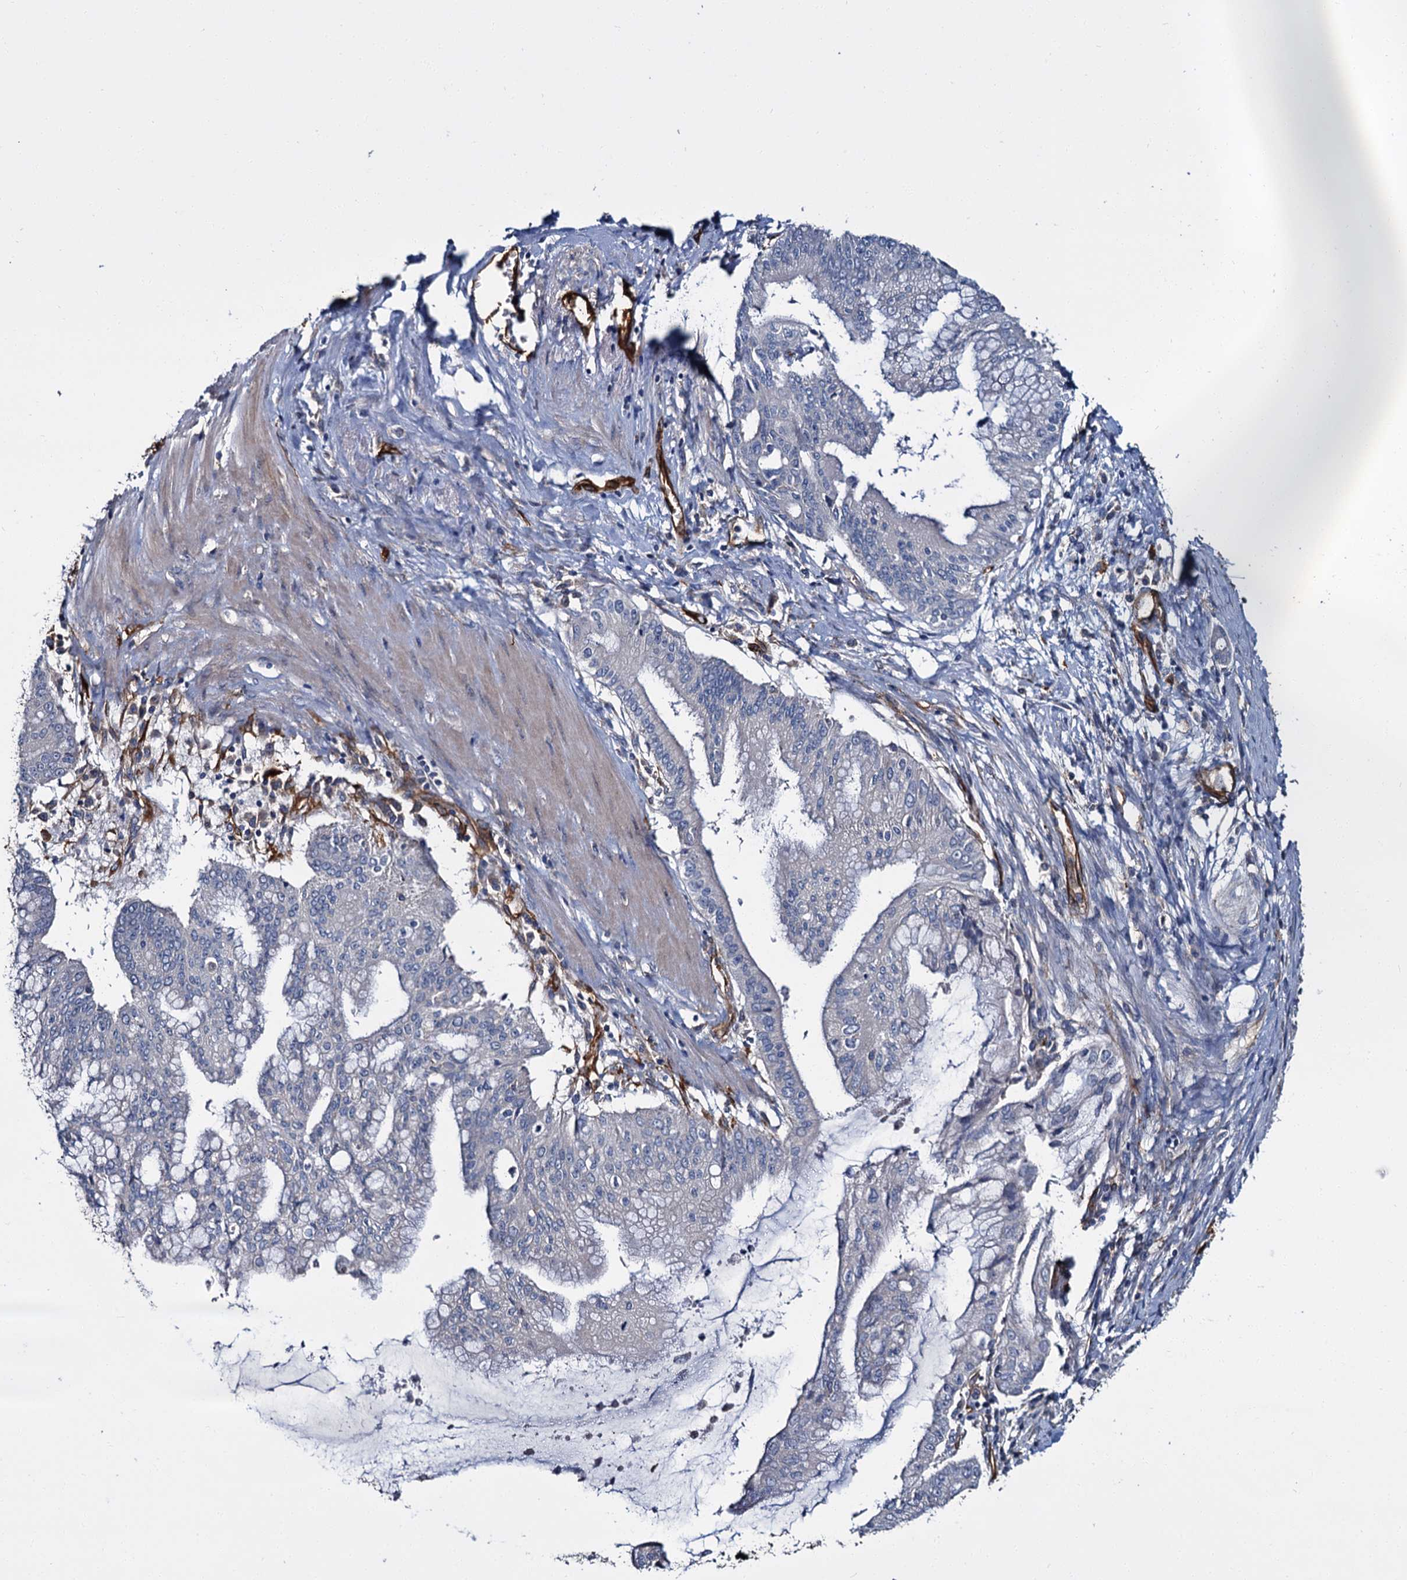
{"staining": {"intensity": "negative", "quantity": "none", "location": "none"}, "tissue": "pancreatic cancer", "cell_type": "Tumor cells", "image_type": "cancer", "snomed": [{"axis": "morphology", "description": "Adenocarcinoma, NOS"}, {"axis": "topography", "description": "Pancreas"}], "caption": "An image of pancreatic adenocarcinoma stained for a protein demonstrates no brown staining in tumor cells.", "gene": "CACNA1C", "patient": {"sex": "male", "age": 46}}